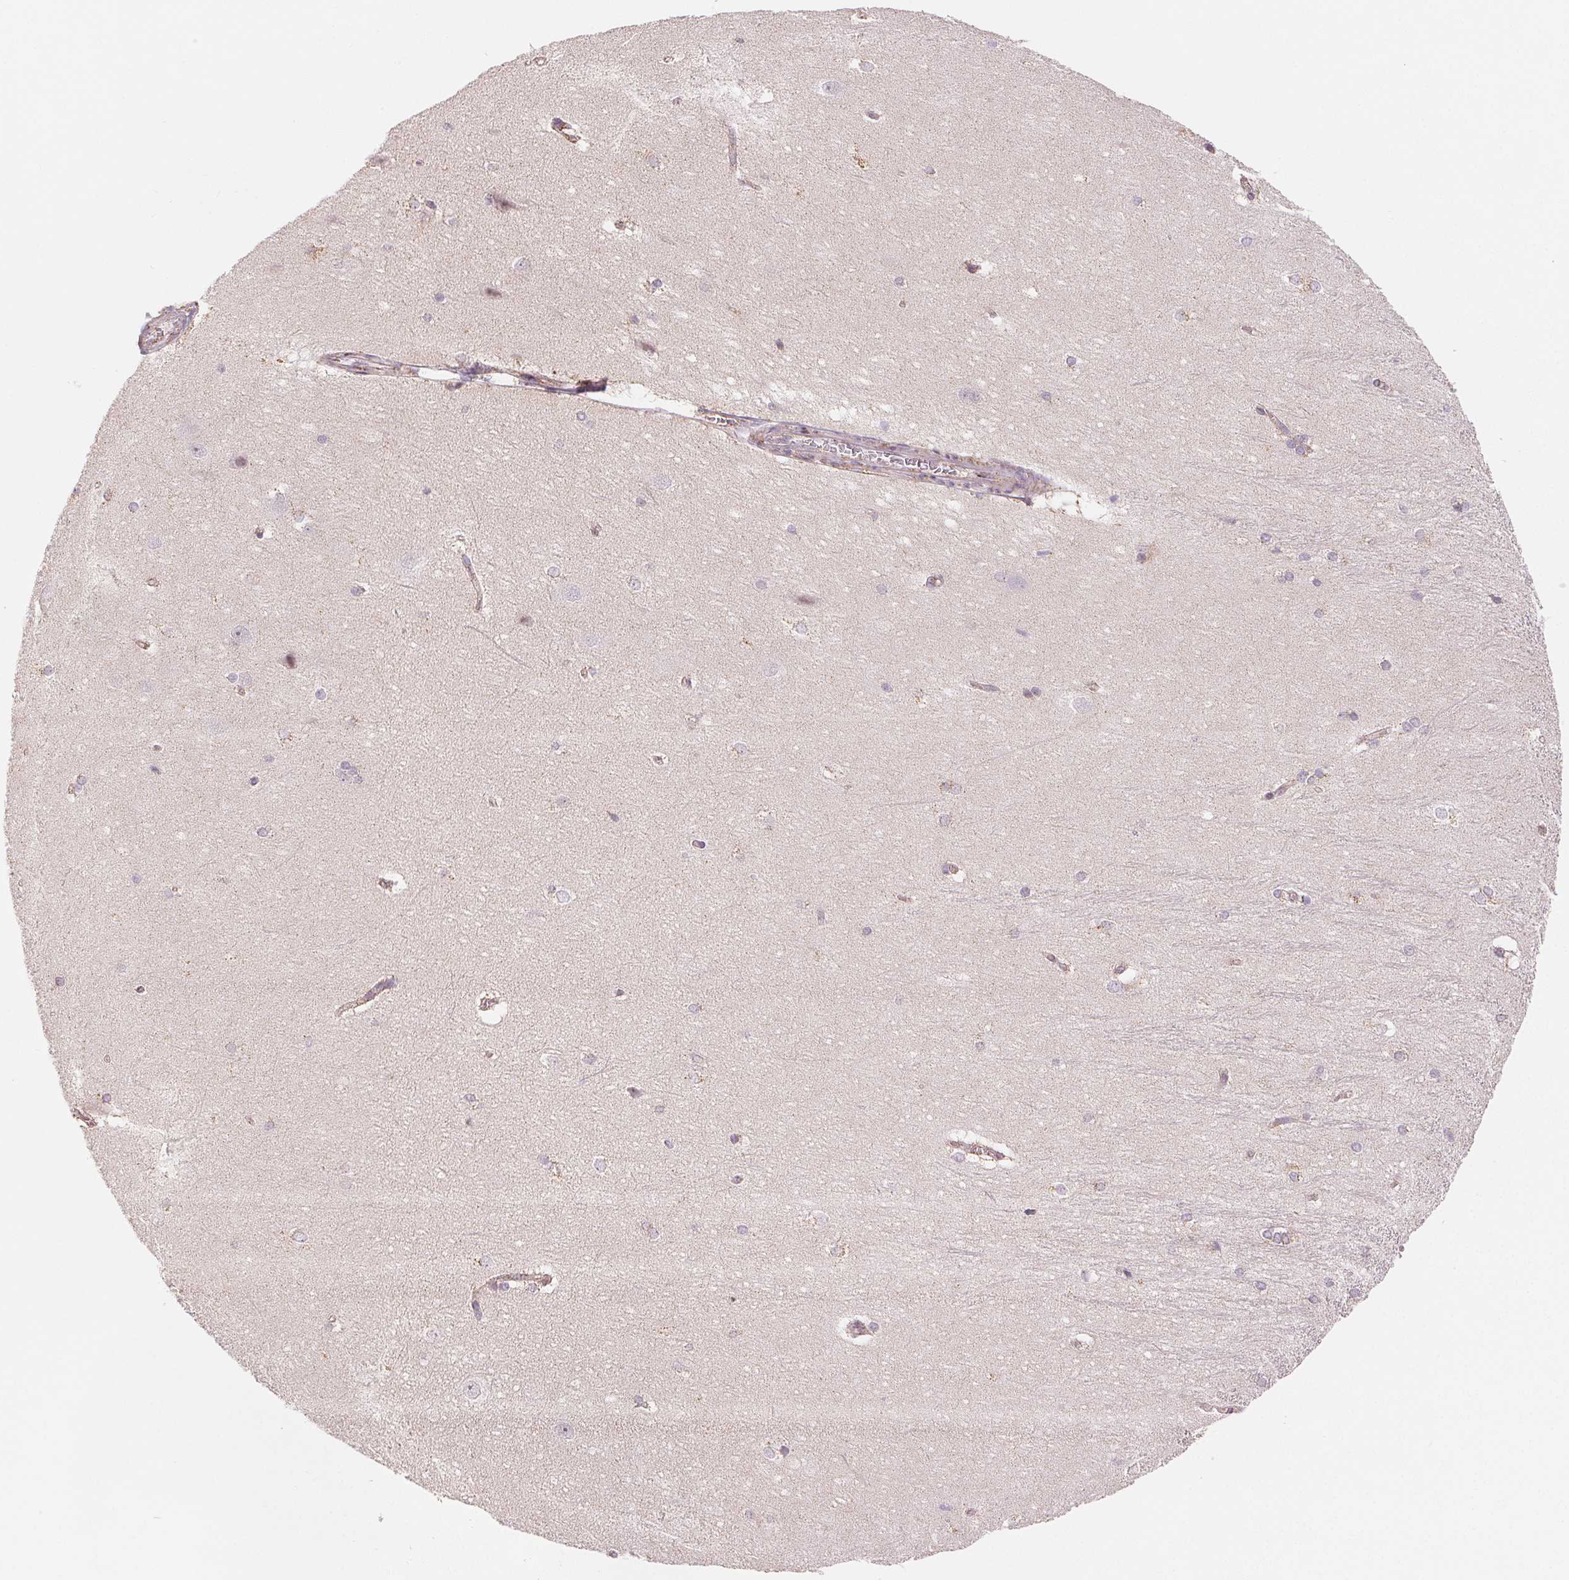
{"staining": {"intensity": "negative", "quantity": "none", "location": "none"}, "tissue": "hippocampus", "cell_type": "Glial cells", "image_type": "normal", "snomed": [{"axis": "morphology", "description": "Normal tissue, NOS"}, {"axis": "topography", "description": "Cerebral cortex"}, {"axis": "topography", "description": "Hippocampus"}], "caption": "This is a photomicrograph of IHC staining of benign hippocampus, which shows no expression in glial cells. Brightfield microscopy of immunohistochemistry stained with DAB (brown) and hematoxylin (blue), captured at high magnification.", "gene": "HINT2", "patient": {"sex": "female", "age": 19}}